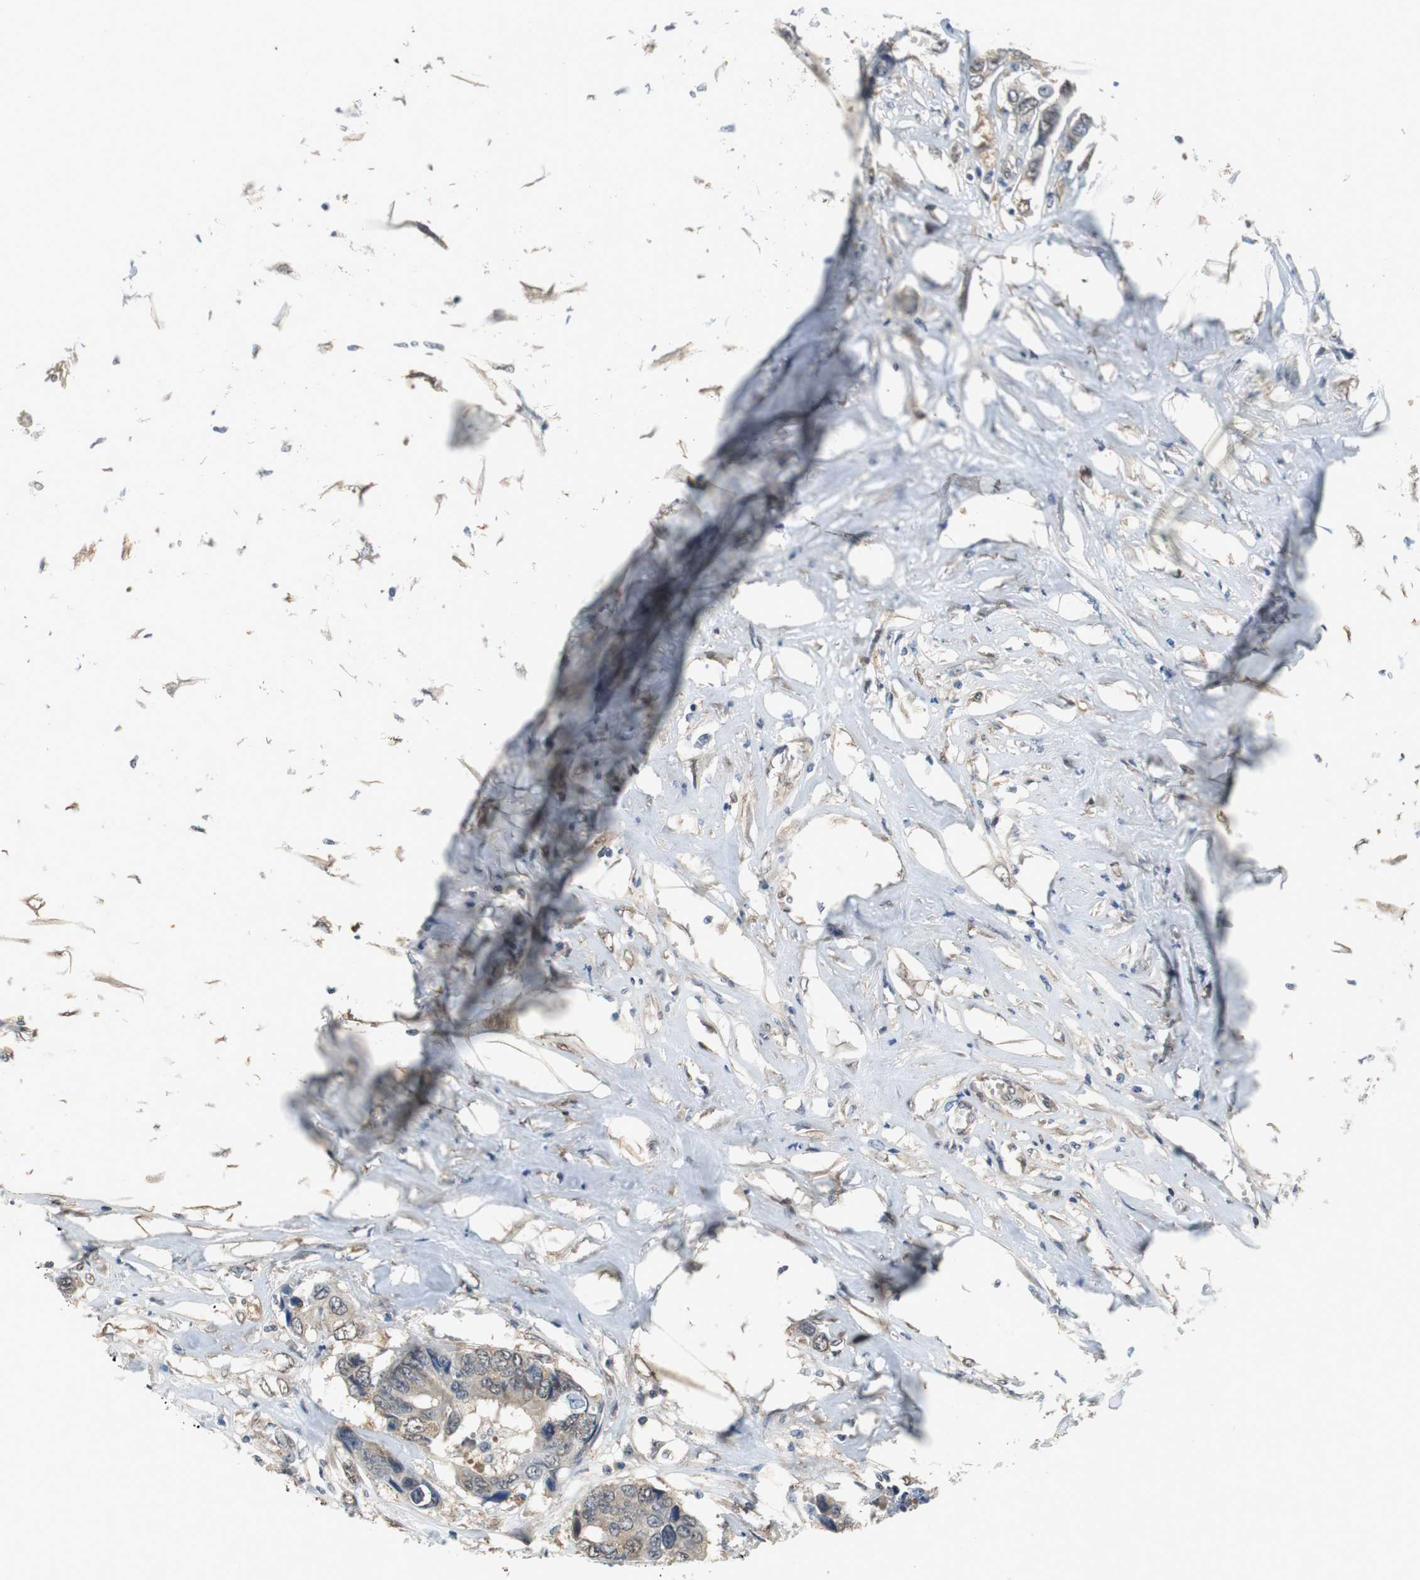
{"staining": {"intensity": "moderate", "quantity": ">75%", "location": "cytoplasmic/membranous"}, "tissue": "colorectal cancer", "cell_type": "Tumor cells", "image_type": "cancer", "snomed": [{"axis": "morphology", "description": "Adenocarcinoma, NOS"}, {"axis": "topography", "description": "Rectum"}], "caption": "Human adenocarcinoma (colorectal) stained for a protein (brown) exhibits moderate cytoplasmic/membranous positive expression in approximately >75% of tumor cells.", "gene": "UBQLN2", "patient": {"sex": "male", "age": 55}}